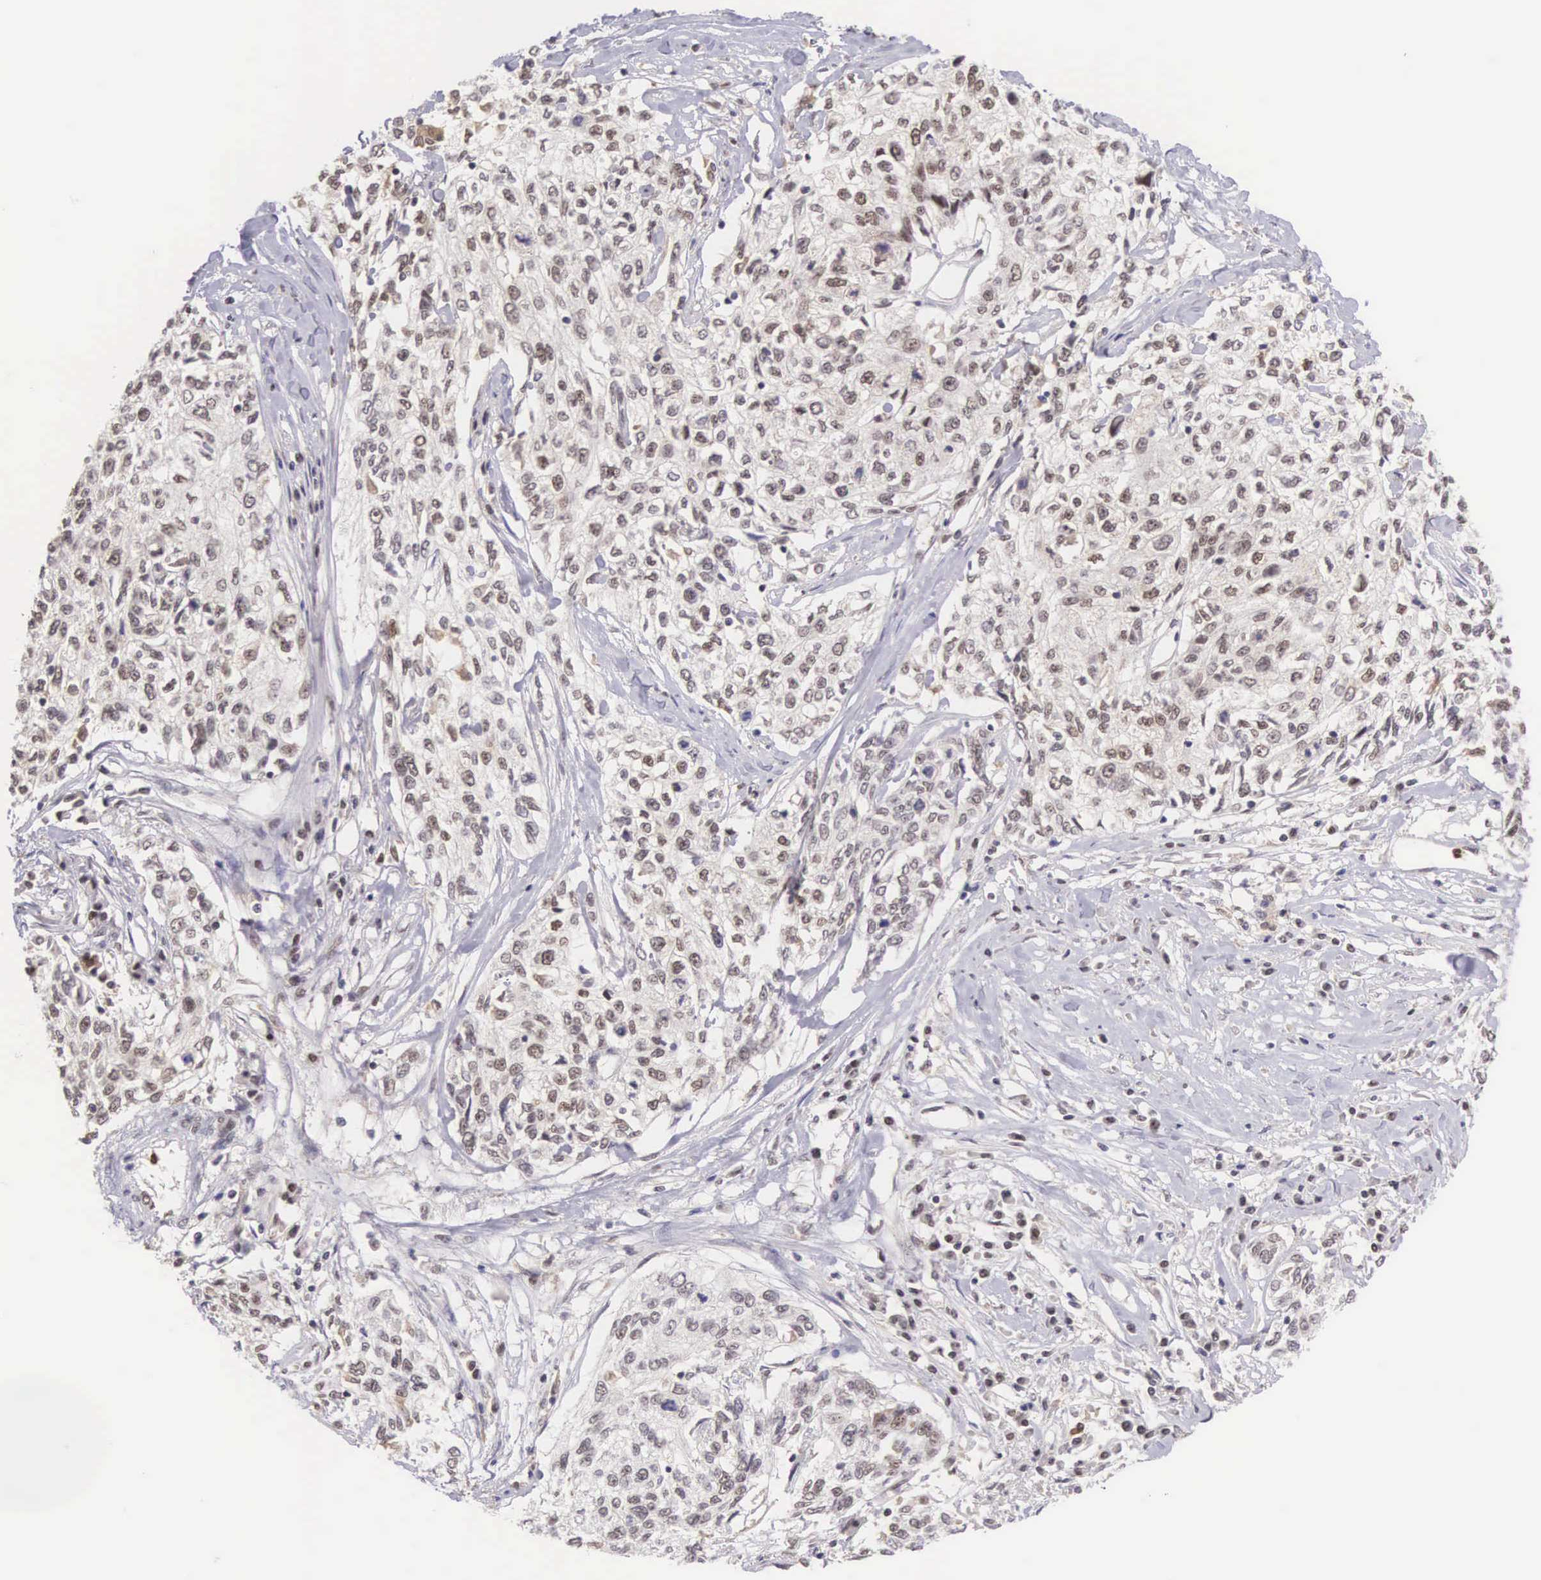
{"staining": {"intensity": "weak", "quantity": "<25%", "location": "nuclear"}, "tissue": "cervical cancer", "cell_type": "Tumor cells", "image_type": "cancer", "snomed": [{"axis": "morphology", "description": "Squamous cell carcinoma, NOS"}, {"axis": "topography", "description": "Cervix"}], "caption": "This photomicrograph is of cervical cancer (squamous cell carcinoma) stained with immunohistochemistry to label a protein in brown with the nuclei are counter-stained blue. There is no expression in tumor cells. (Immunohistochemistry, brightfield microscopy, high magnification).", "gene": "GRK3", "patient": {"sex": "female", "age": 57}}